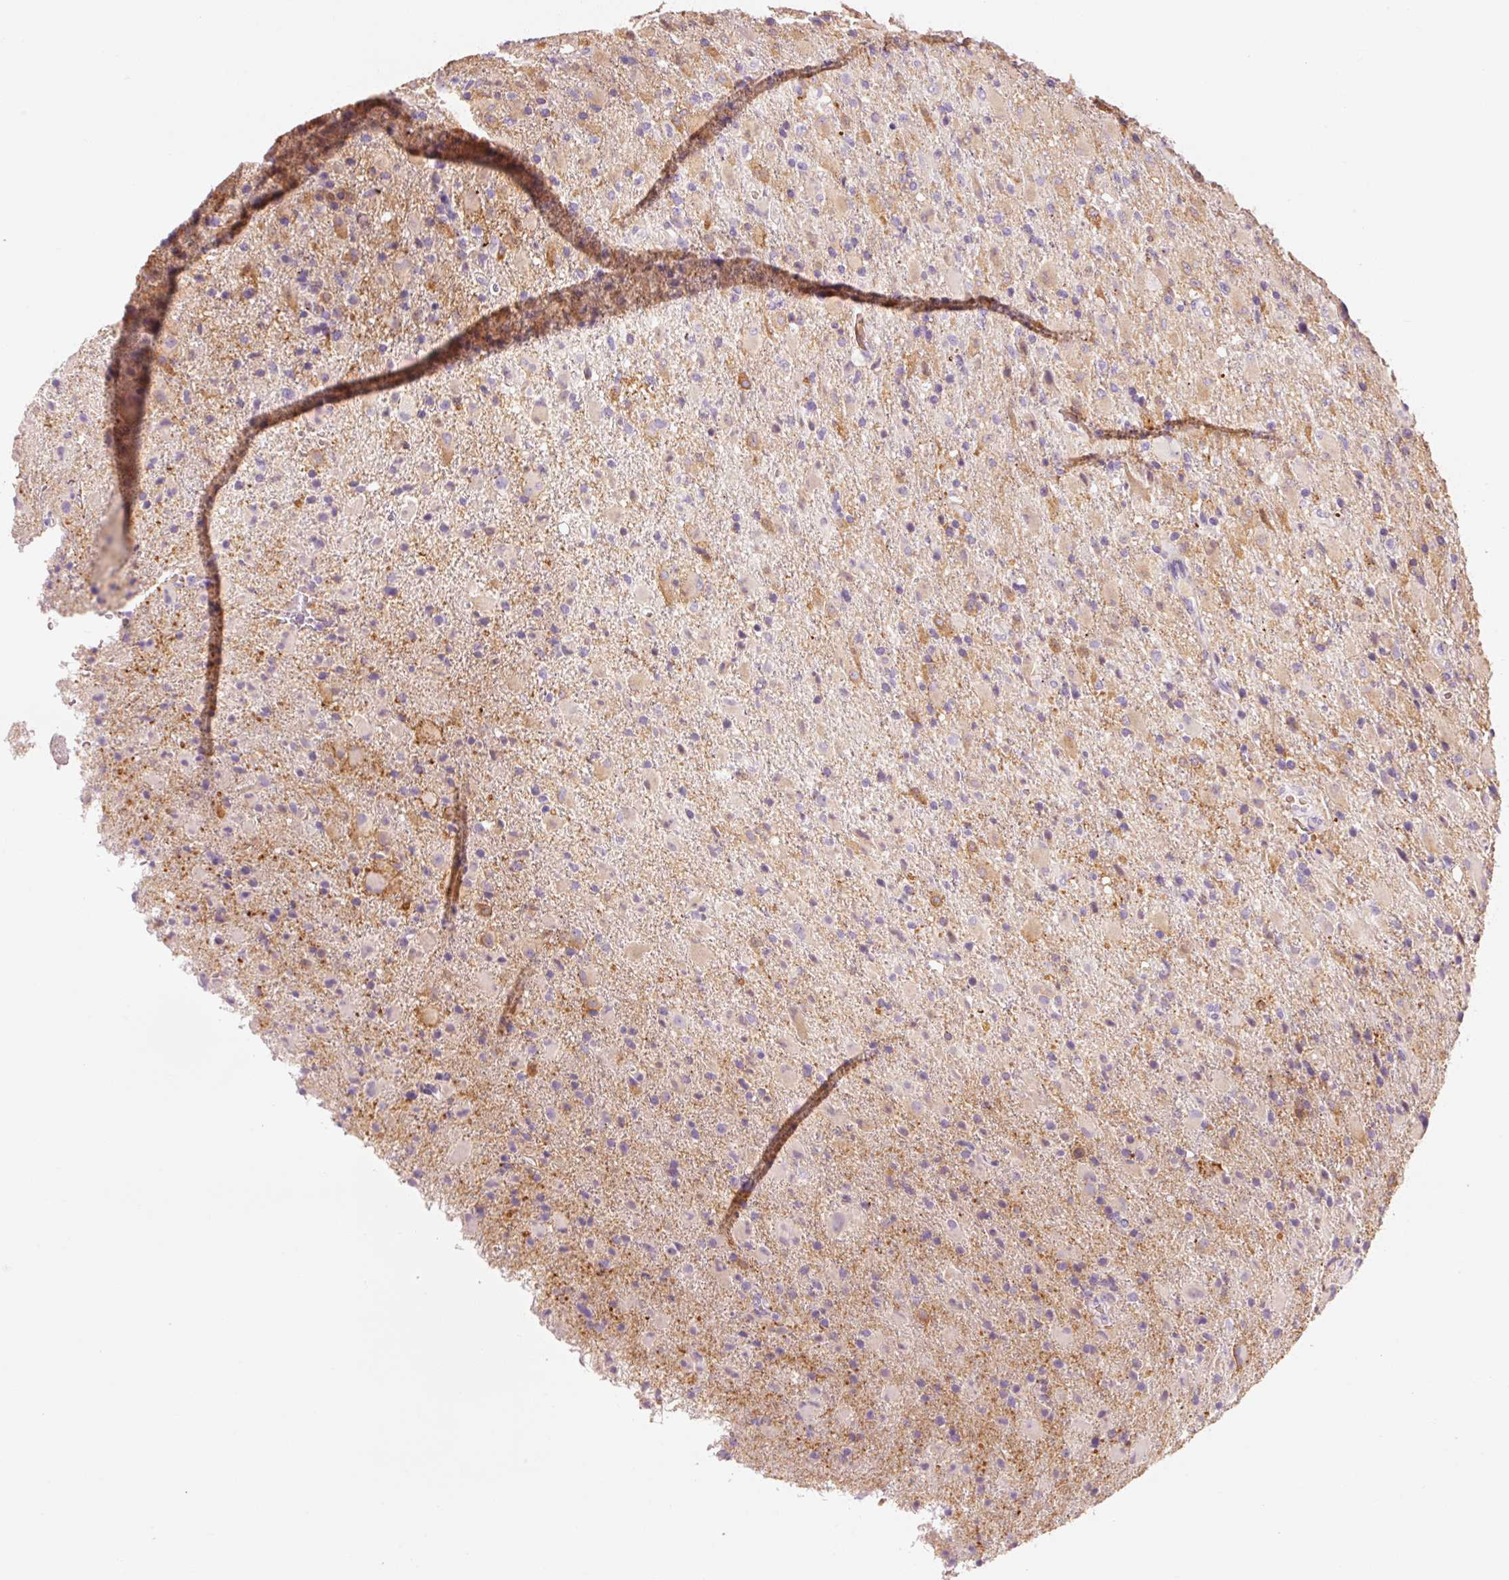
{"staining": {"intensity": "weak", "quantity": "<25%", "location": "cytoplasmic/membranous"}, "tissue": "glioma", "cell_type": "Tumor cells", "image_type": "cancer", "snomed": [{"axis": "morphology", "description": "Glioma, malignant, Low grade"}, {"axis": "topography", "description": "Brain"}], "caption": "This is an immunohistochemistry micrograph of human malignant glioma (low-grade). There is no expression in tumor cells.", "gene": "OR8K1", "patient": {"sex": "male", "age": 65}}